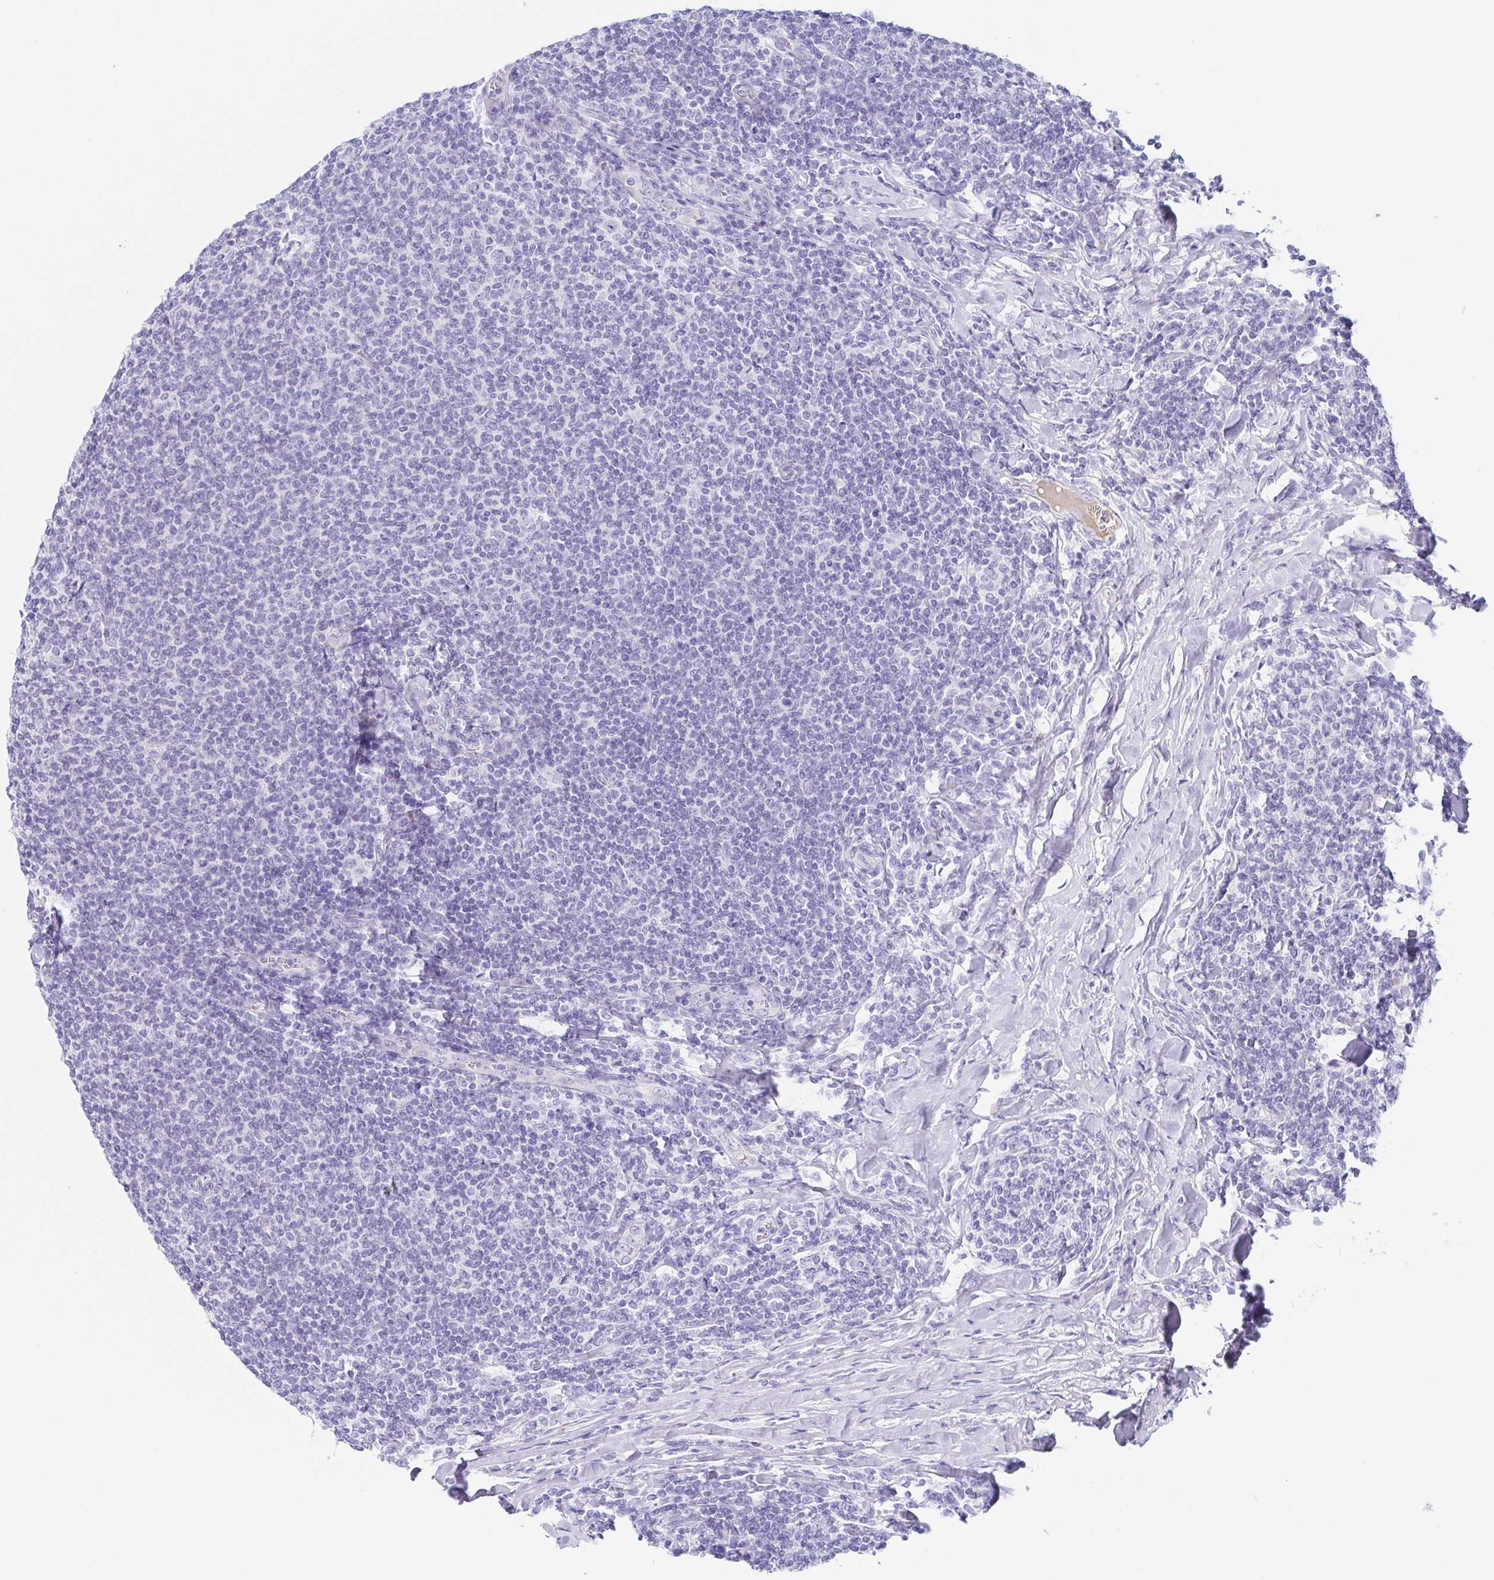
{"staining": {"intensity": "negative", "quantity": "none", "location": "none"}, "tissue": "lymphoma", "cell_type": "Tumor cells", "image_type": "cancer", "snomed": [{"axis": "morphology", "description": "Malignant lymphoma, non-Hodgkin's type, Low grade"}, {"axis": "topography", "description": "Lymph node"}], "caption": "Tumor cells are negative for brown protein staining in low-grade malignant lymphoma, non-Hodgkin's type.", "gene": "LDLRAD1", "patient": {"sex": "male", "age": 52}}